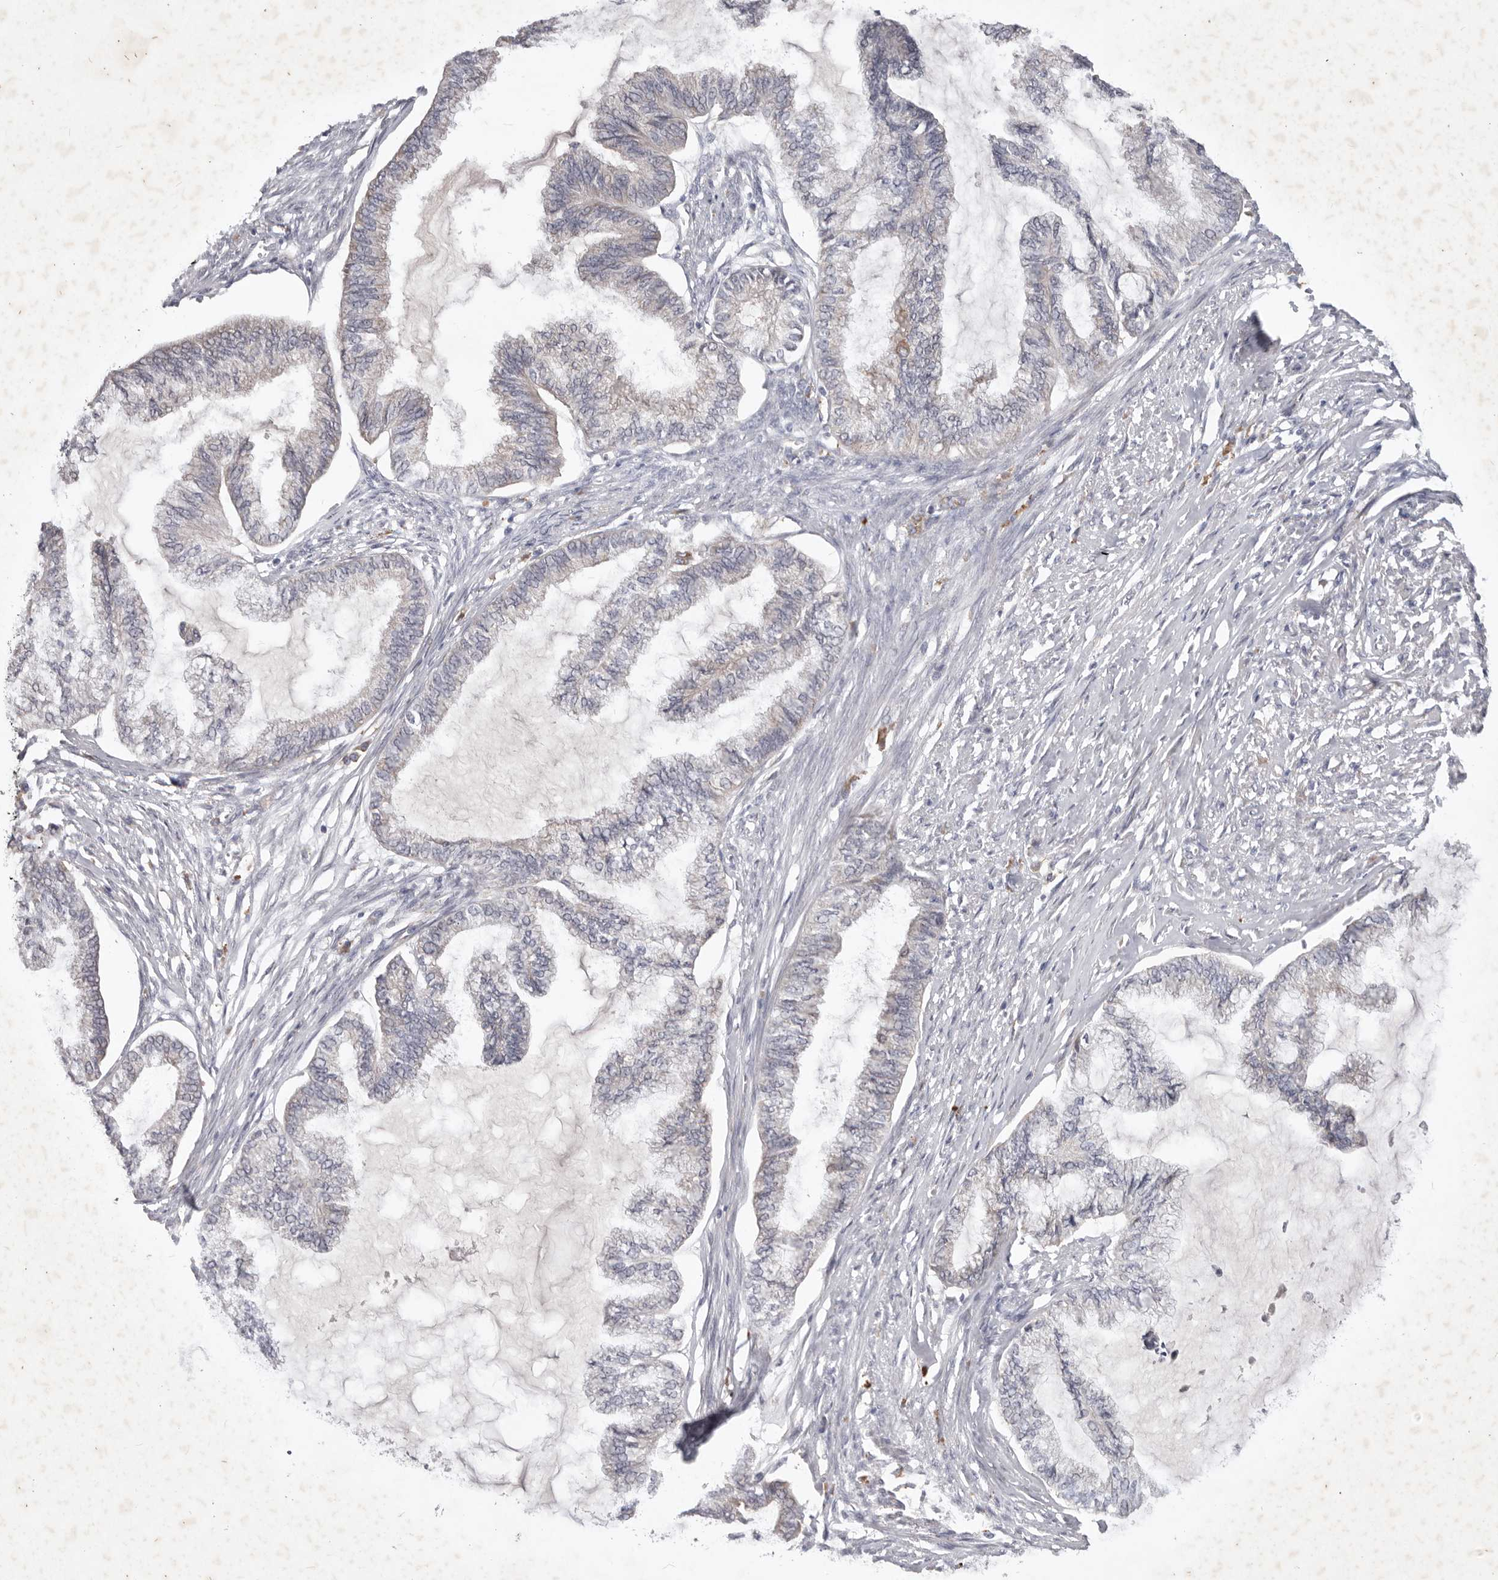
{"staining": {"intensity": "negative", "quantity": "none", "location": "none"}, "tissue": "endometrial cancer", "cell_type": "Tumor cells", "image_type": "cancer", "snomed": [{"axis": "morphology", "description": "Adenocarcinoma, NOS"}, {"axis": "topography", "description": "Endometrium"}], "caption": "A micrograph of endometrial adenocarcinoma stained for a protein shows no brown staining in tumor cells.", "gene": "WDR77", "patient": {"sex": "female", "age": 86}}